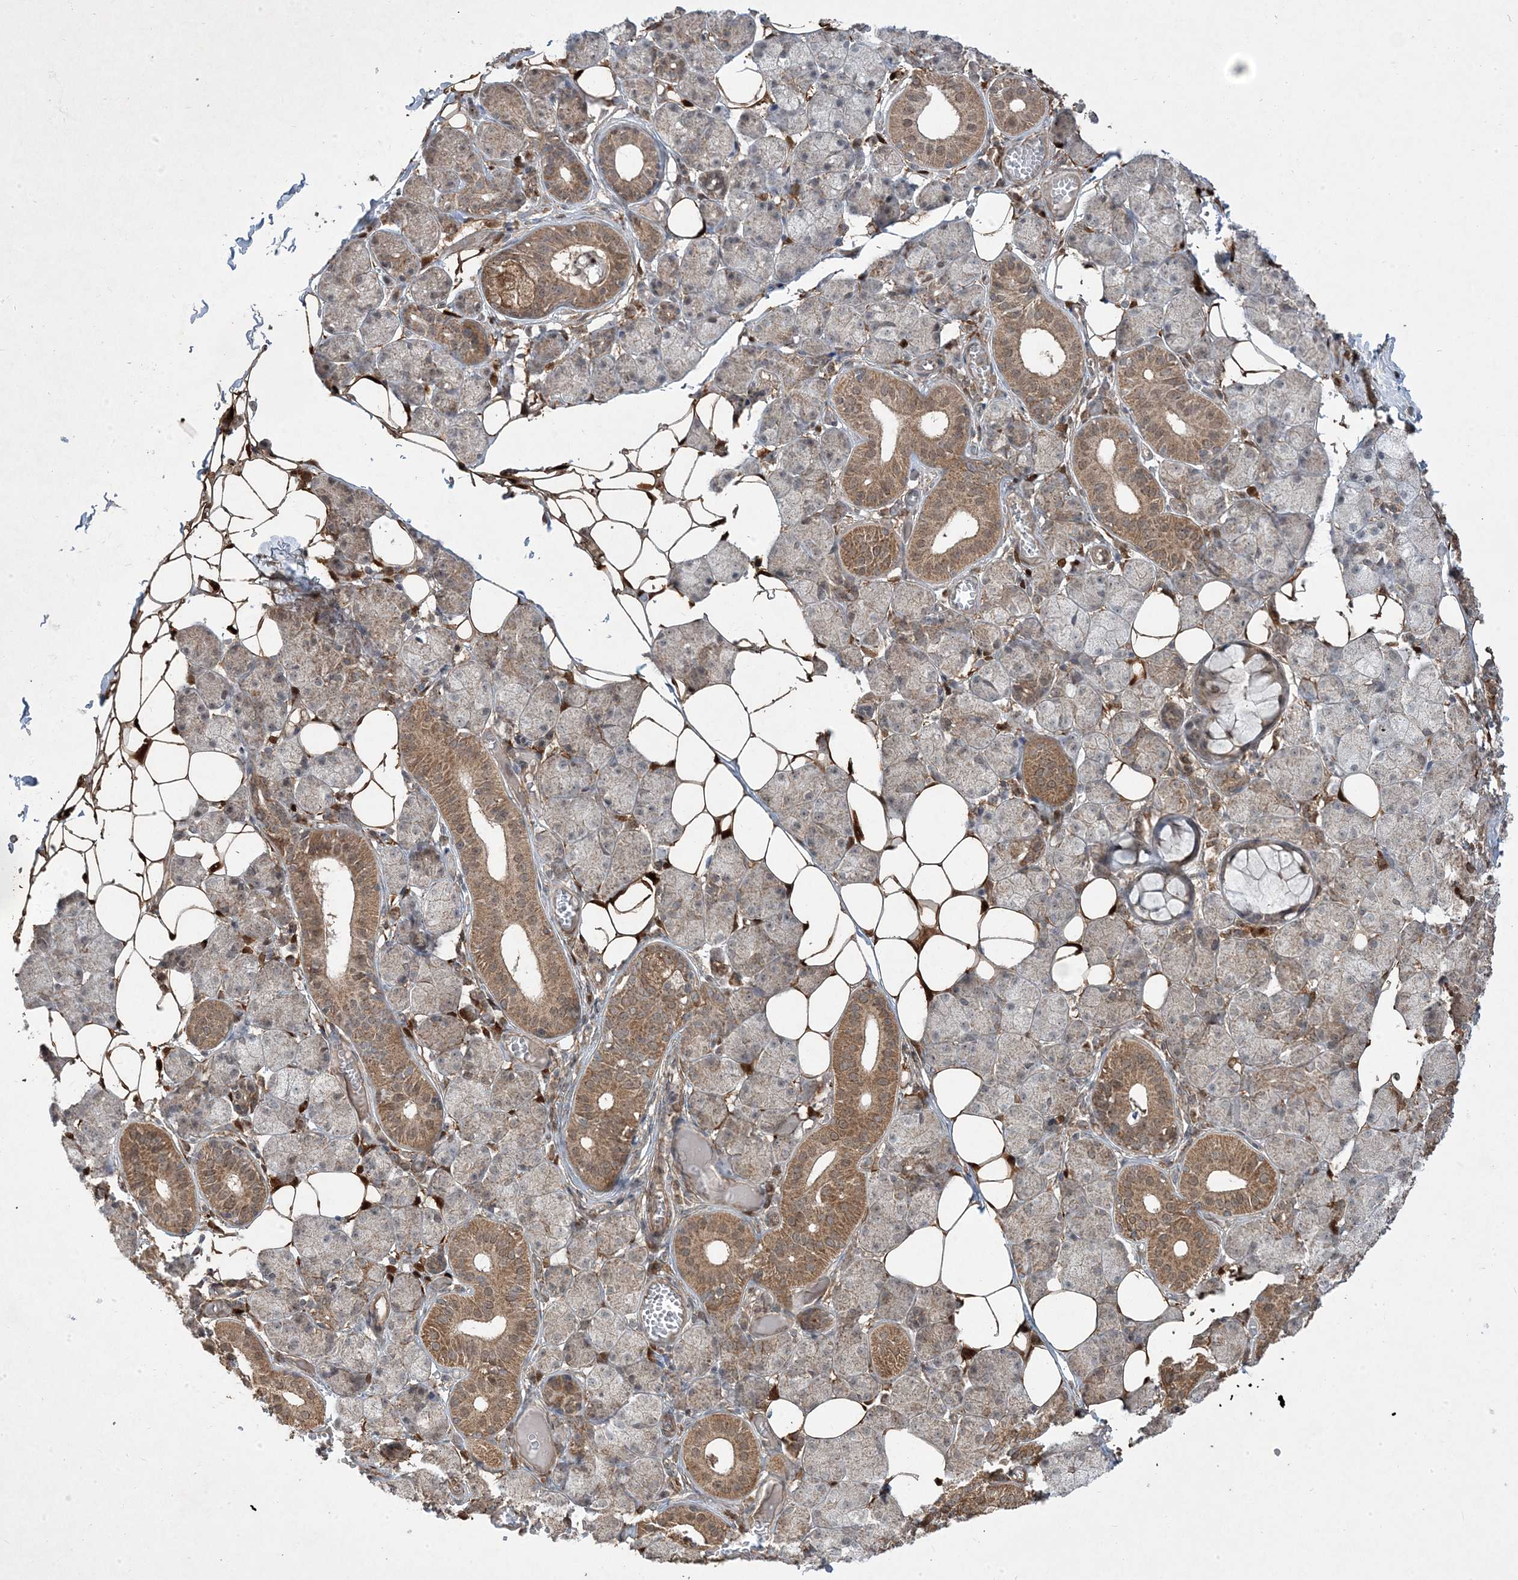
{"staining": {"intensity": "moderate", "quantity": "25%-75%", "location": "cytoplasmic/membranous"}, "tissue": "salivary gland", "cell_type": "Glandular cells", "image_type": "normal", "snomed": [{"axis": "morphology", "description": "Normal tissue, NOS"}, {"axis": "topography", "description": "Salivary gland"}], "caption": "IHC micrograph of benign salivary gland: salivary gland stained using immunohistochemistry (IHC) reveals medium levels of moderate protein expression localized specifically in the cytoplasmic/membranous of glandular cells, appearing as a cytoplasmic/membranous brown color.", "gene": "PLEKHM2", "patient": {"sex": "female", "age": 33}}